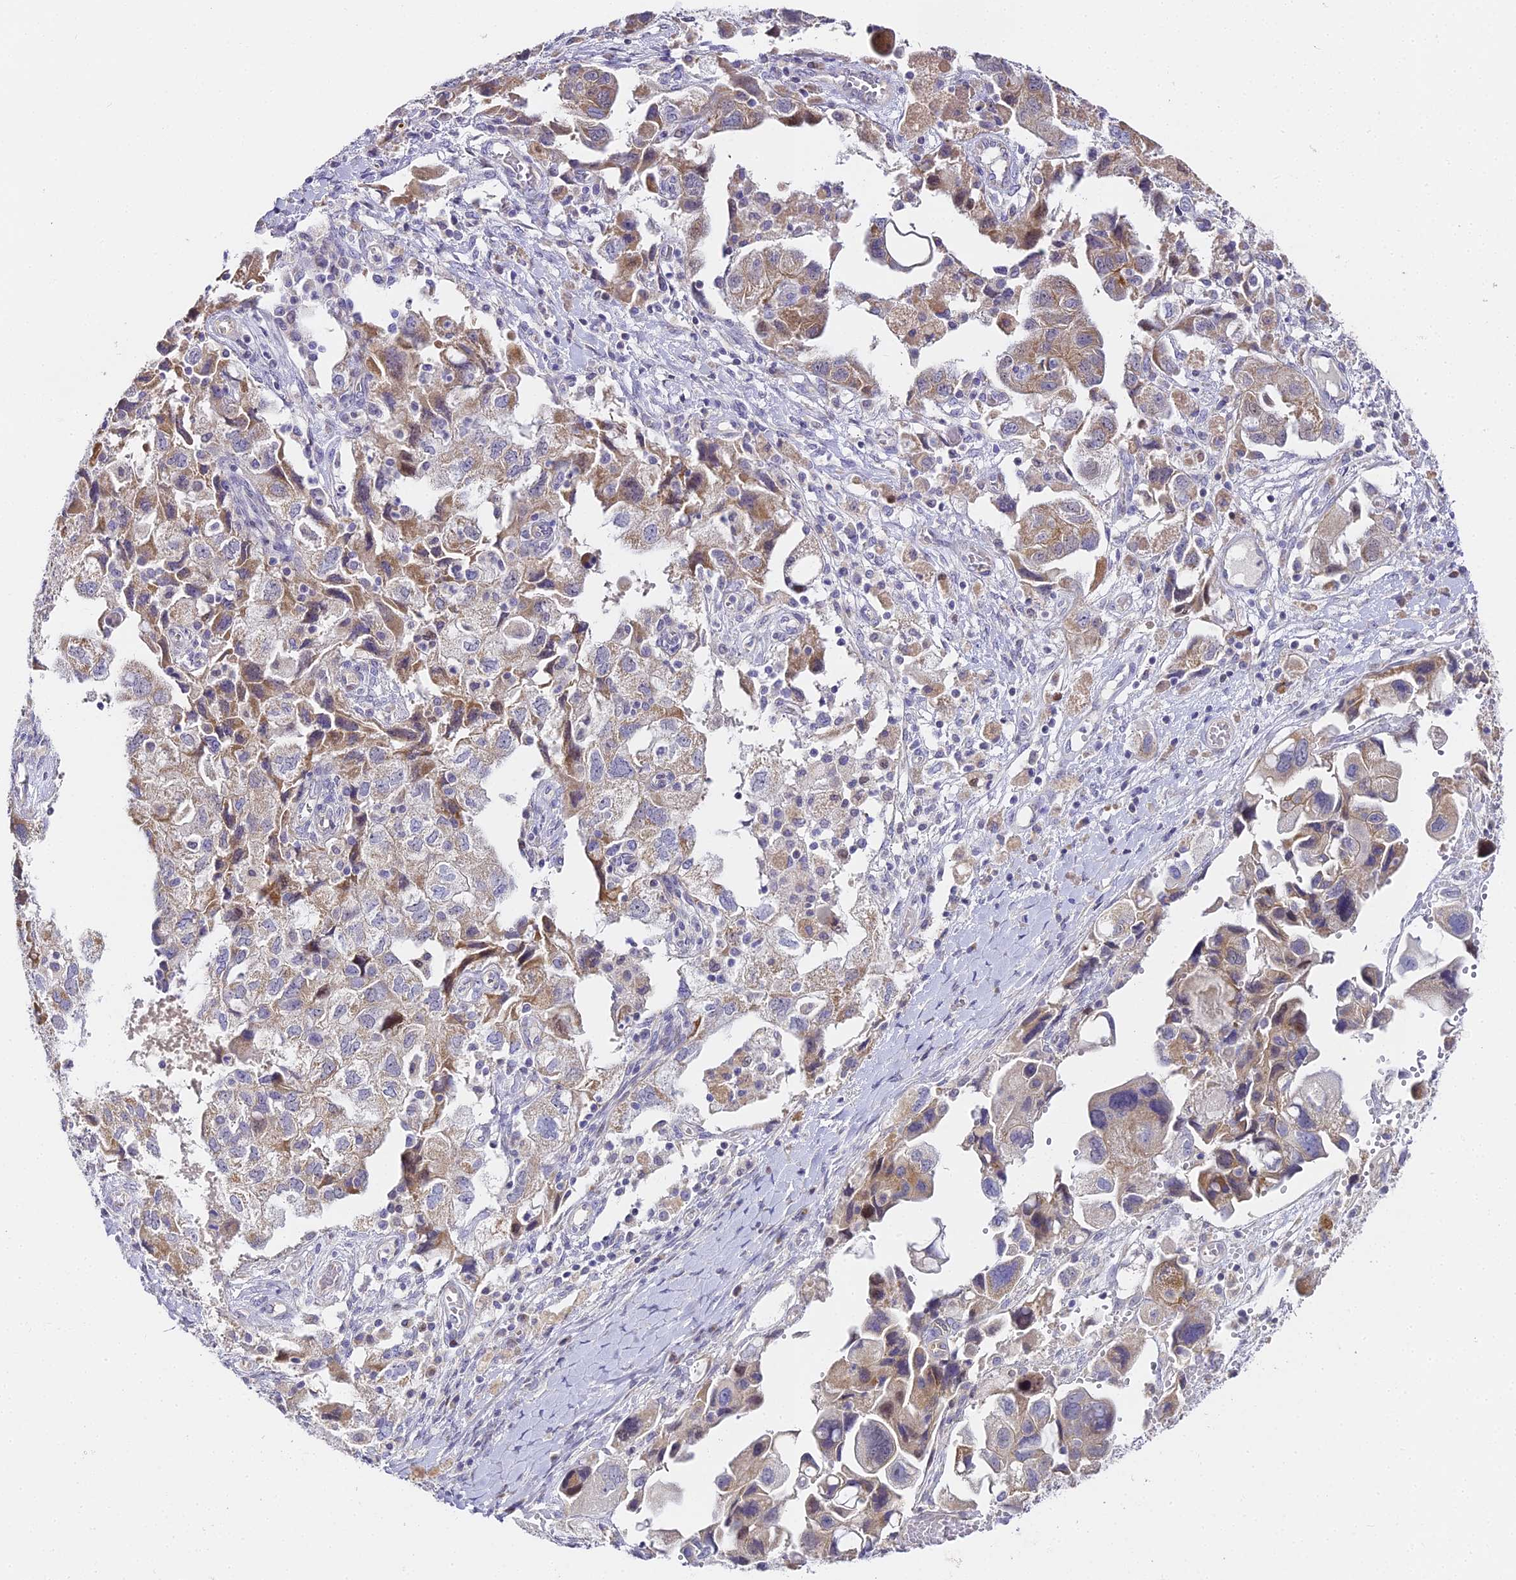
{"staining": {"intensity": "moderate", "quantity": "25%-75%", "location": "cytoplasmic/membranous"}, "tissue": "ovarian cancer", "cell_type": "Tumor cells", "image_type": "cancer", "snomed": [{"axis": "morphology", "description": "Carcinoma, NOS"}, {"axis": "morphology", "description": "Cystadenocarcinoma, serous, NOS"}, {"axis": "topography", "description": "Ovary"}], "caption": "Carcinoma (ovarian) was stained to show a protein in brown. There is medium levels of moderate cytoplasmic/membranous positivity in approximately 25%-75% of tumor cells.", "gene": "SERP1", "patient": {"sex": "female", "age": 69}}